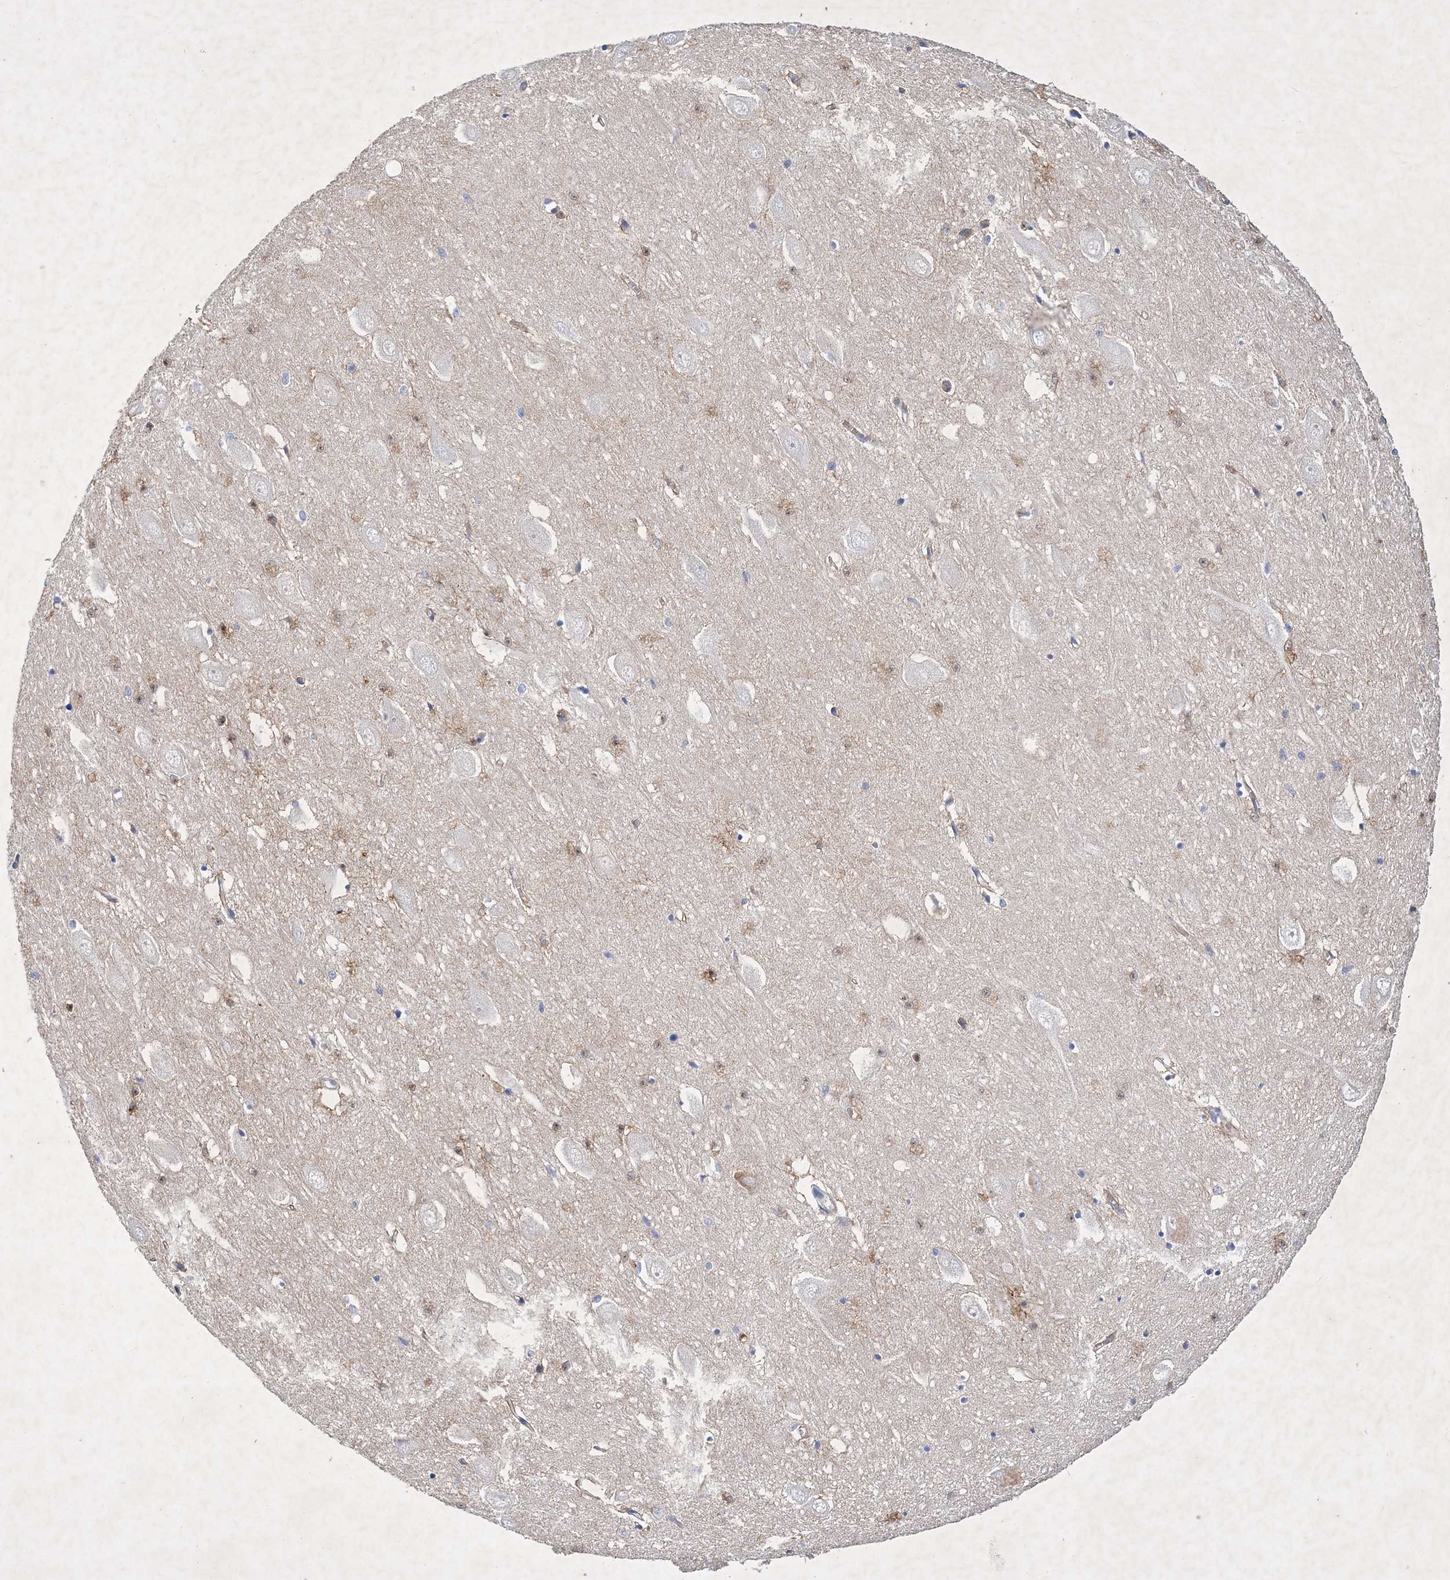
{"staining": {"intensity": "negative", "quantity": "none", "location": "none"}, "tissue": "hippocampus", "cell_type": "Glial cells", "image_type": "normal", "snomed": [{"axis": "morphology", "description": "Normal tissue, NOS"}, {"axis": "topography", "description": "Hippocampus"}], "caption": "High magnification brightfield microscopy of benign hippocampus stained with DAB (3,3'-diaminobenzidine) (brown) and counterstained with hematoxylin (blue): glial cells show no significant expression. The staining is performed using DAB (3,3'-diaminobenzidine) brown chromogen with nuclei counter-stained in using hematoxylin.", "gene": "GPN1", "patient": {"sex": "female", "age": 64}}